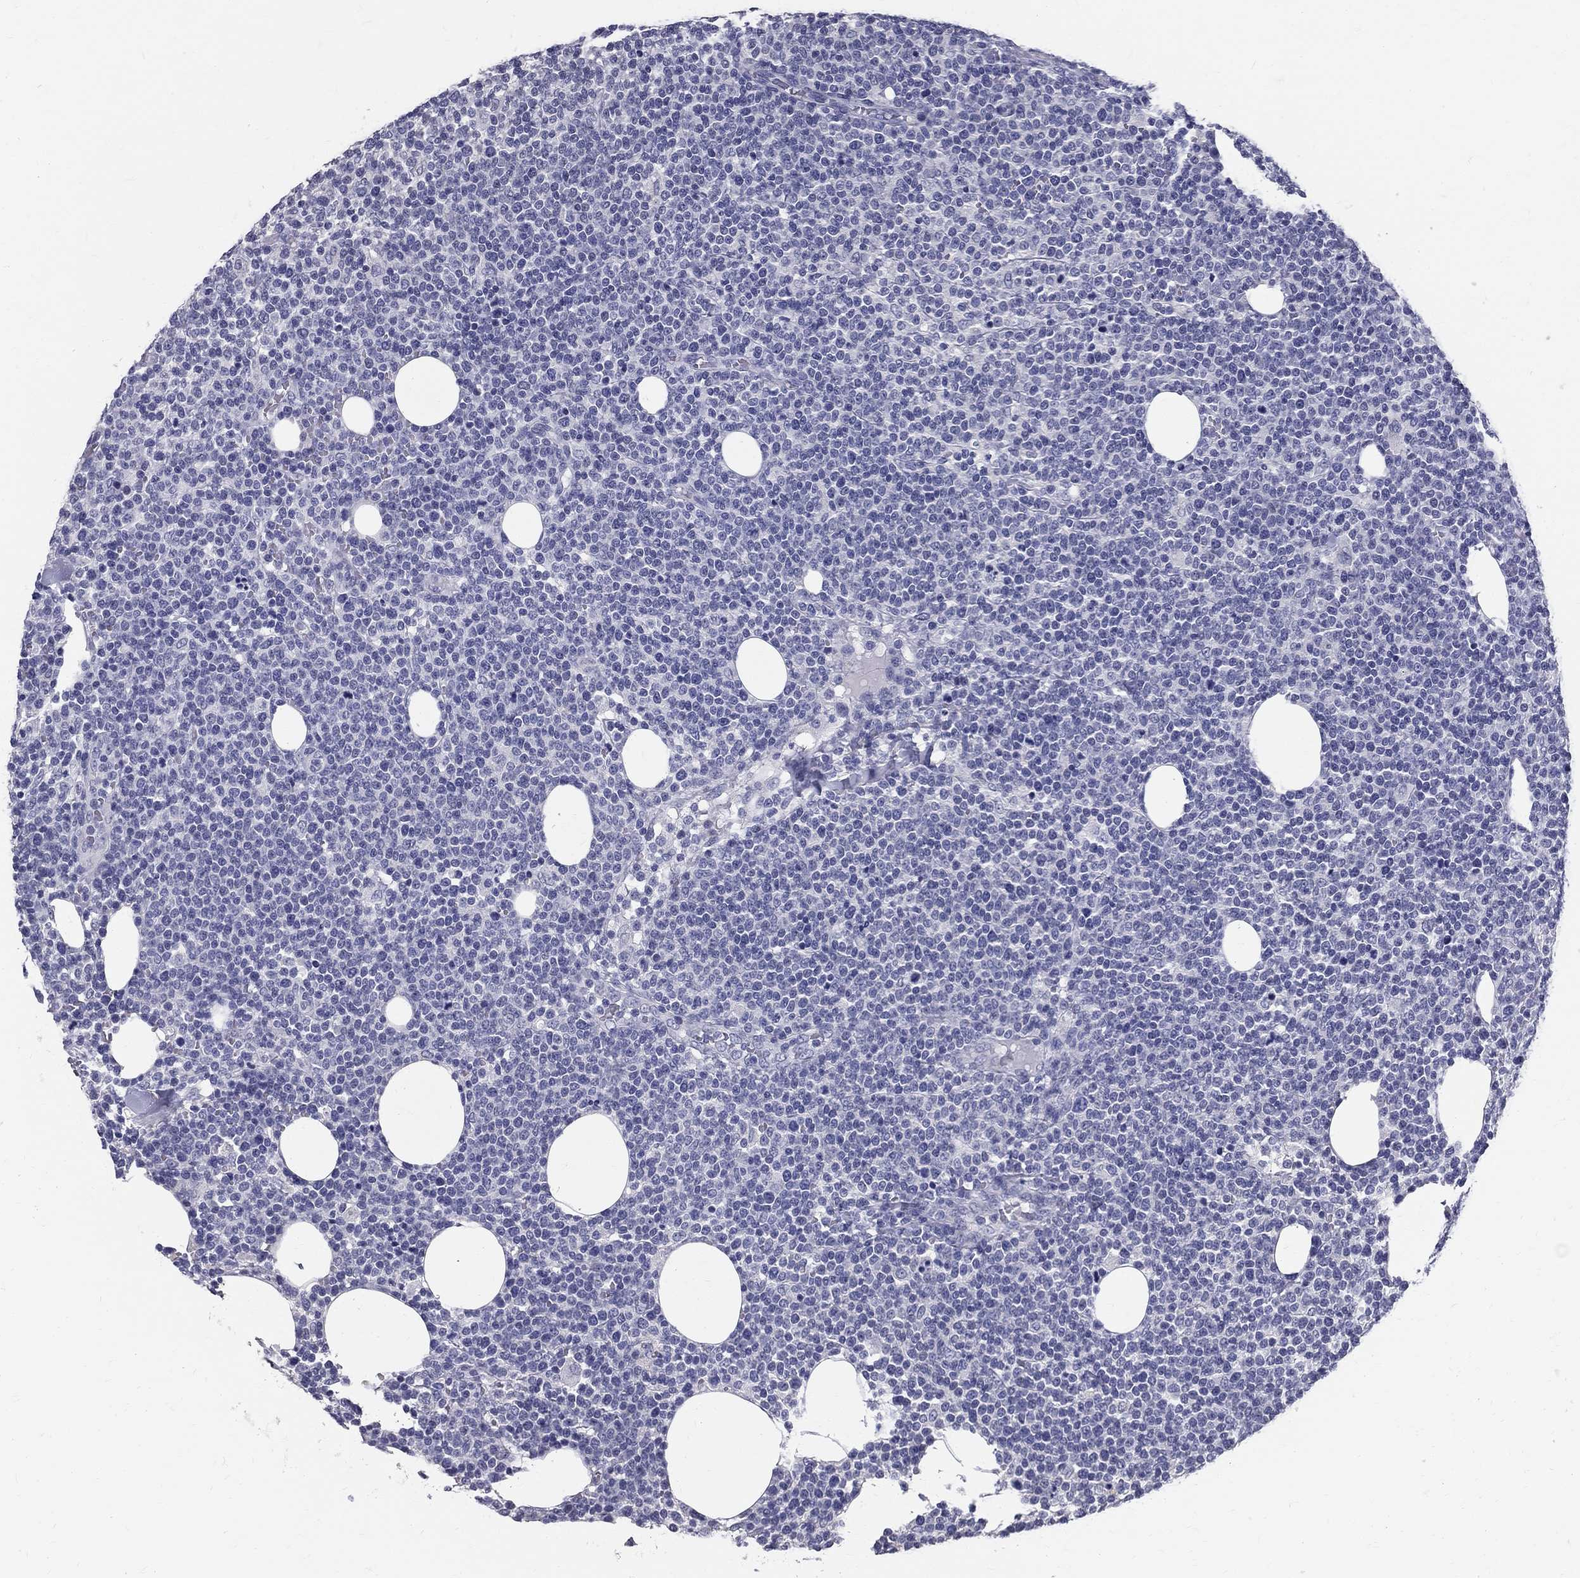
{"staining": {"intensity": "negative", "quantity": "none", "location": "none"}, "tissue": "lymphoma", "cell_type": "Tumor cells", "image_type": "cancer", "snomed": [{"axis": "morphology", "description": "Malignant lymphoma, non-Hodgkin's type, High grade"}, {"axis": "topography", "description": "Lymph node"}], "caption": "There is no significant staining in tumor cells of lymphoma.", "gene": "TGM4", "patient": {"sex": "male", "age": 61}}